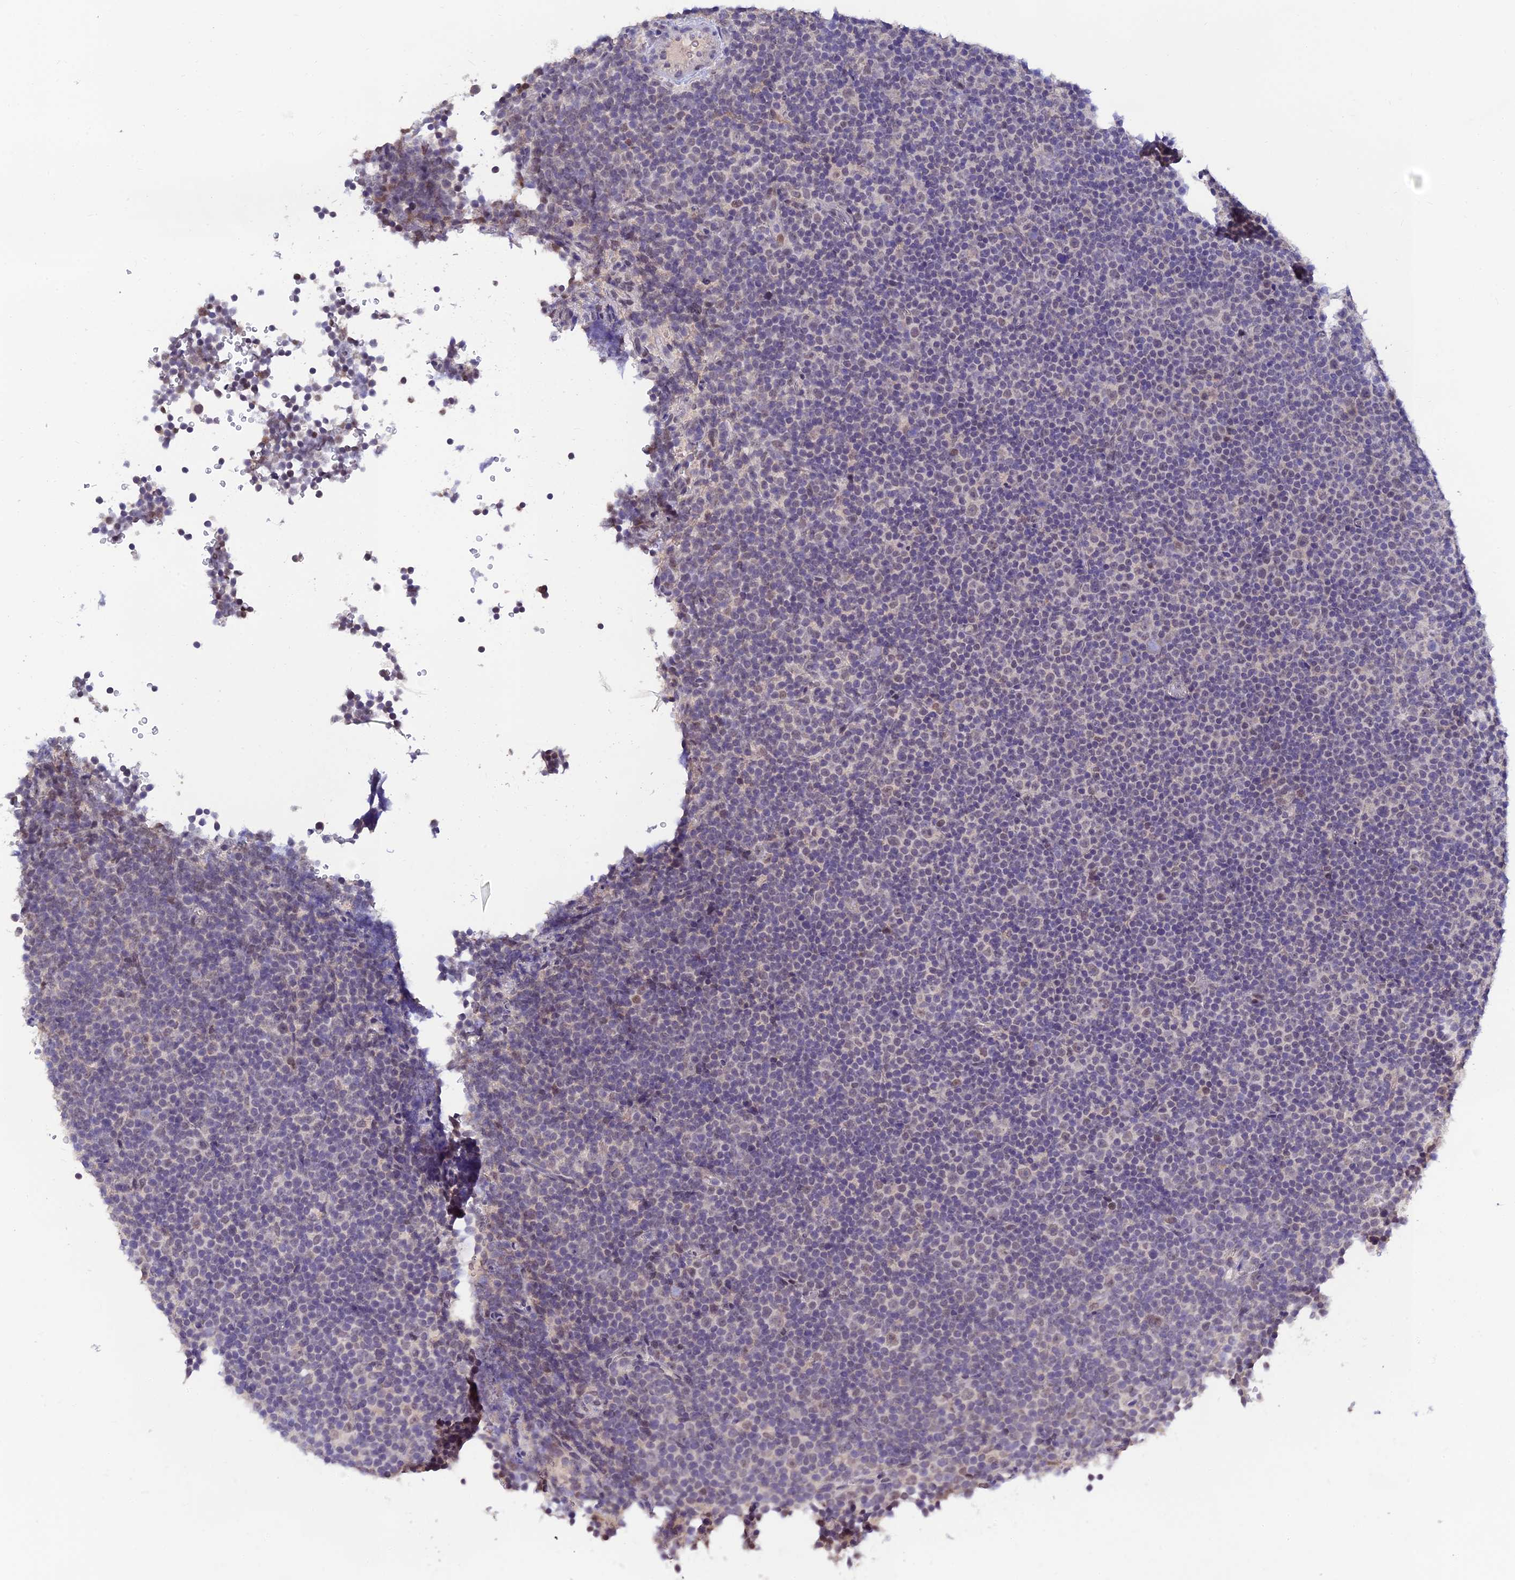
{"staining": {"intensity": "negative", "quantity": "none", "location": "none"}, "tissue": "lymphoma", "cell_type": "Tumor cells", "image_type": "cancer", "snomed": [{"axis": "morphology", "description": "Malignant lymphoma, non-Hodgkin's type, Low grade"}, {"axis": "topography", "description": "Lymph node"}], "caption": "The image demonstrates no staining of tumor cells in lymphoma. (DAB immunohistochemistry with hematoxylin counter stain).", "gene": "HOXB1", "patient": {"sex": "female", "age": 67}}